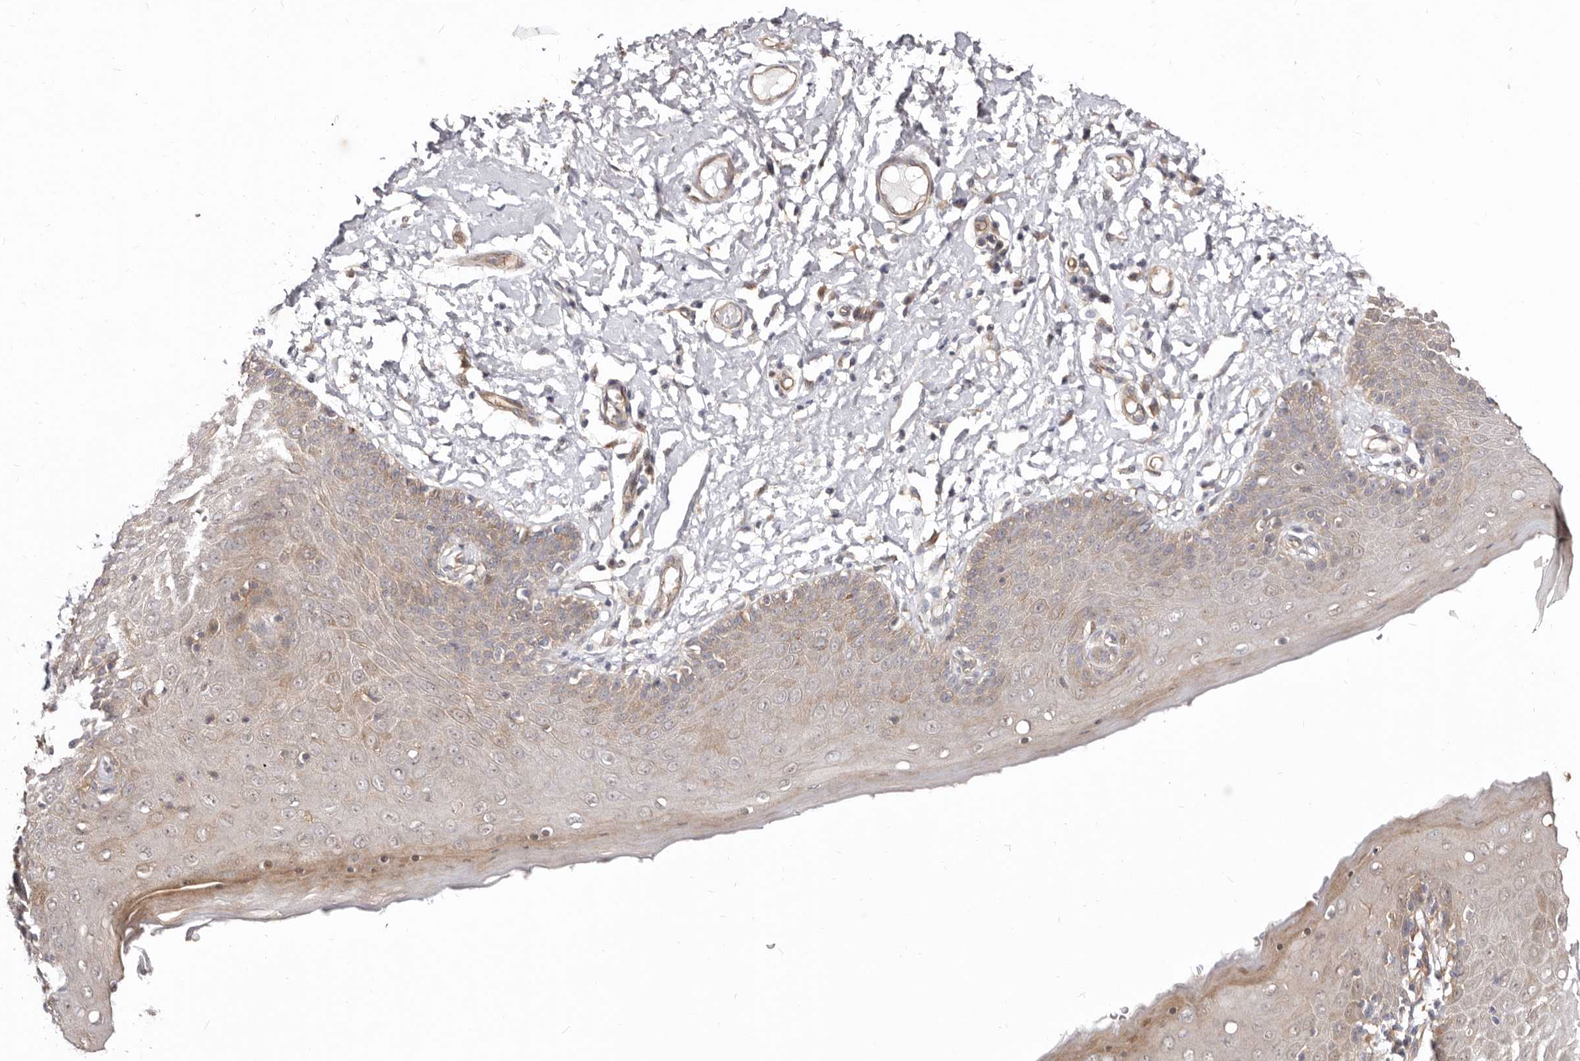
{"staining": {"intensity": "weak", "quantity": "25%-75%", "location": "cytoplasmic/membranous"}, "tissue": "skin", "cell_type": "Epidermal cells", "image_type": "normal", "snomed": [{"axis": "morphology", "description": "Normal tissue, NOS"}, {"axis": "topography", "description": "Vulva"}], "caption": "Brown immunohistochemical staining in unremarkable human skin demonstrates weak cytoplasmic/membranous staining in about 25%-75% of epidermal cells. The staining was performed using DAB (3,3'-diaminobenzidine) to visualize the protein expression in brown, while the nuclei were stained in blue with hematoxylin (Magnification: 20x).", "gene": "GPATCH4", "patient": {"sex": "female", "age": 66}}